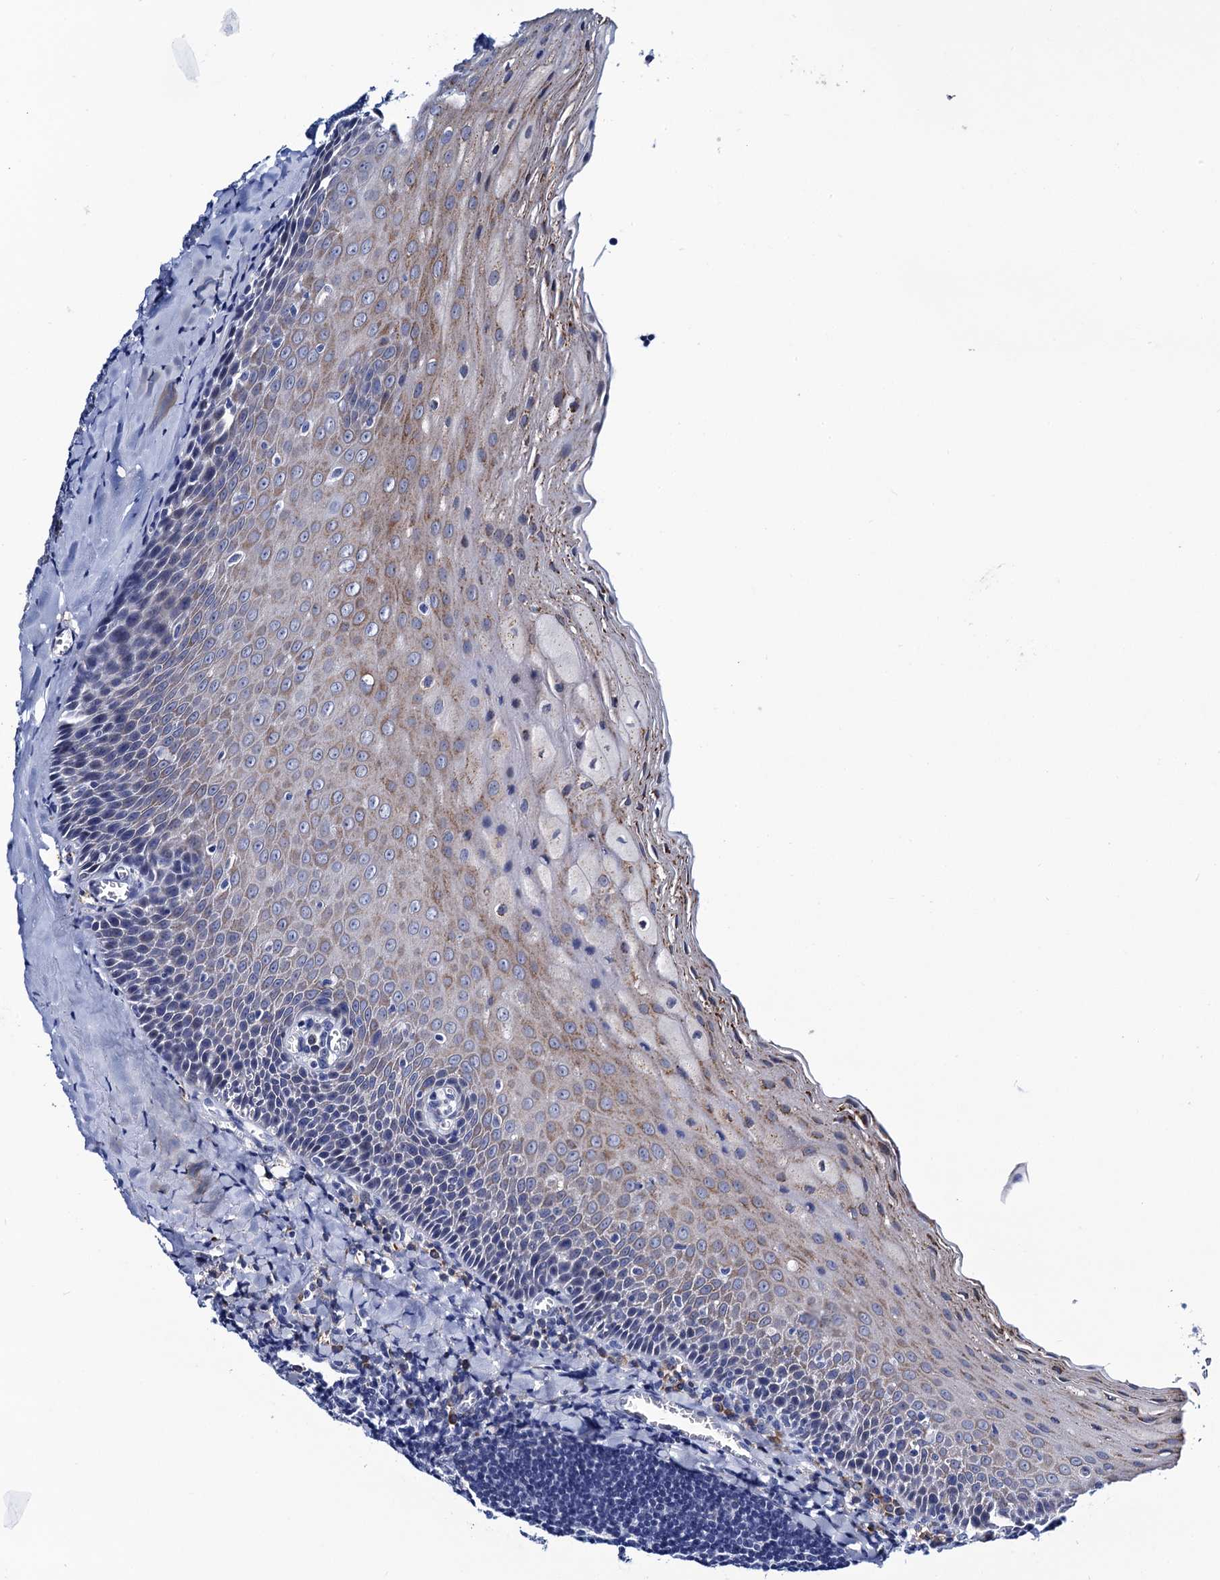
{"staining": {"intensity": "negative", "quantity": "none", "location": "none"}, "tissue": "tonsil", "cell_type": "Germinal center cells", "image_type": "normal", "snomed": [{"axis": "morphology", "description": "Normal tissue, NOS"}, {"axis": "topography", "description": "Tonsil"}], "caption": "Immunohistochemistry (IHC) photomicrograph of benign human tonsil stained for a protein (brown), which exhibits no staining in germinal center cells.", "gene": "SLC7A10", "patient": {"sex": "male", "age": 27}}